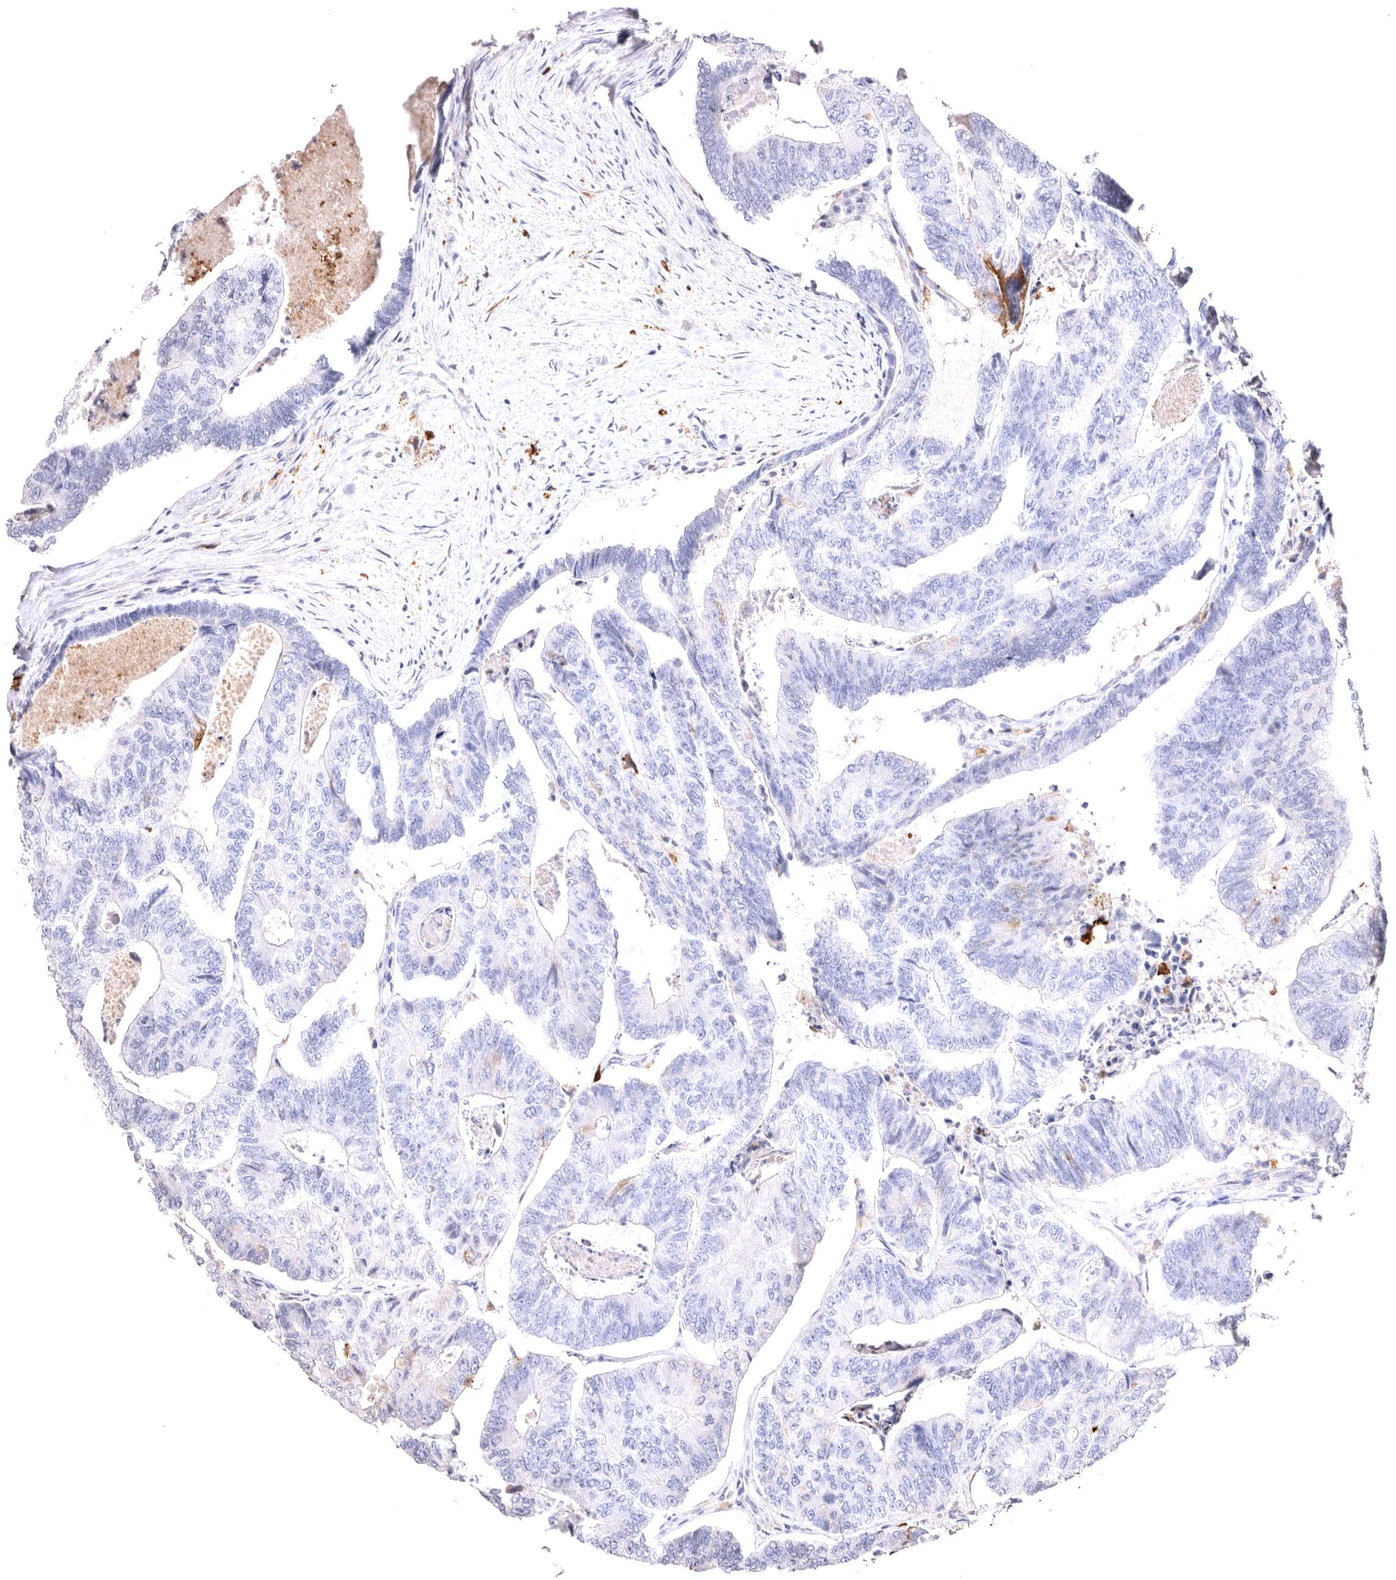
{"staining": {"intensity": "negative", "quantity": "none", "location": "none"}, "tissue": "colorectal cancer", "cell_type": "Tumor cells", "image_type": "cancer", "snomed": [{"axis": "morphology", "description": "Adenocarcinoma, NOS"}, {"axis": "topography", "description": "Colon"}], "caption": "IHC histopathology image of neoplastic tissue: adenocarcinoma (colorectal) stained with DAB (3,3'-diaminobenzidine) displays no significant protein staining in tumor cells. Nuclei are stained in blue.", "gene": "VPS45", "patient": {"sex": "female", "age": 67}}